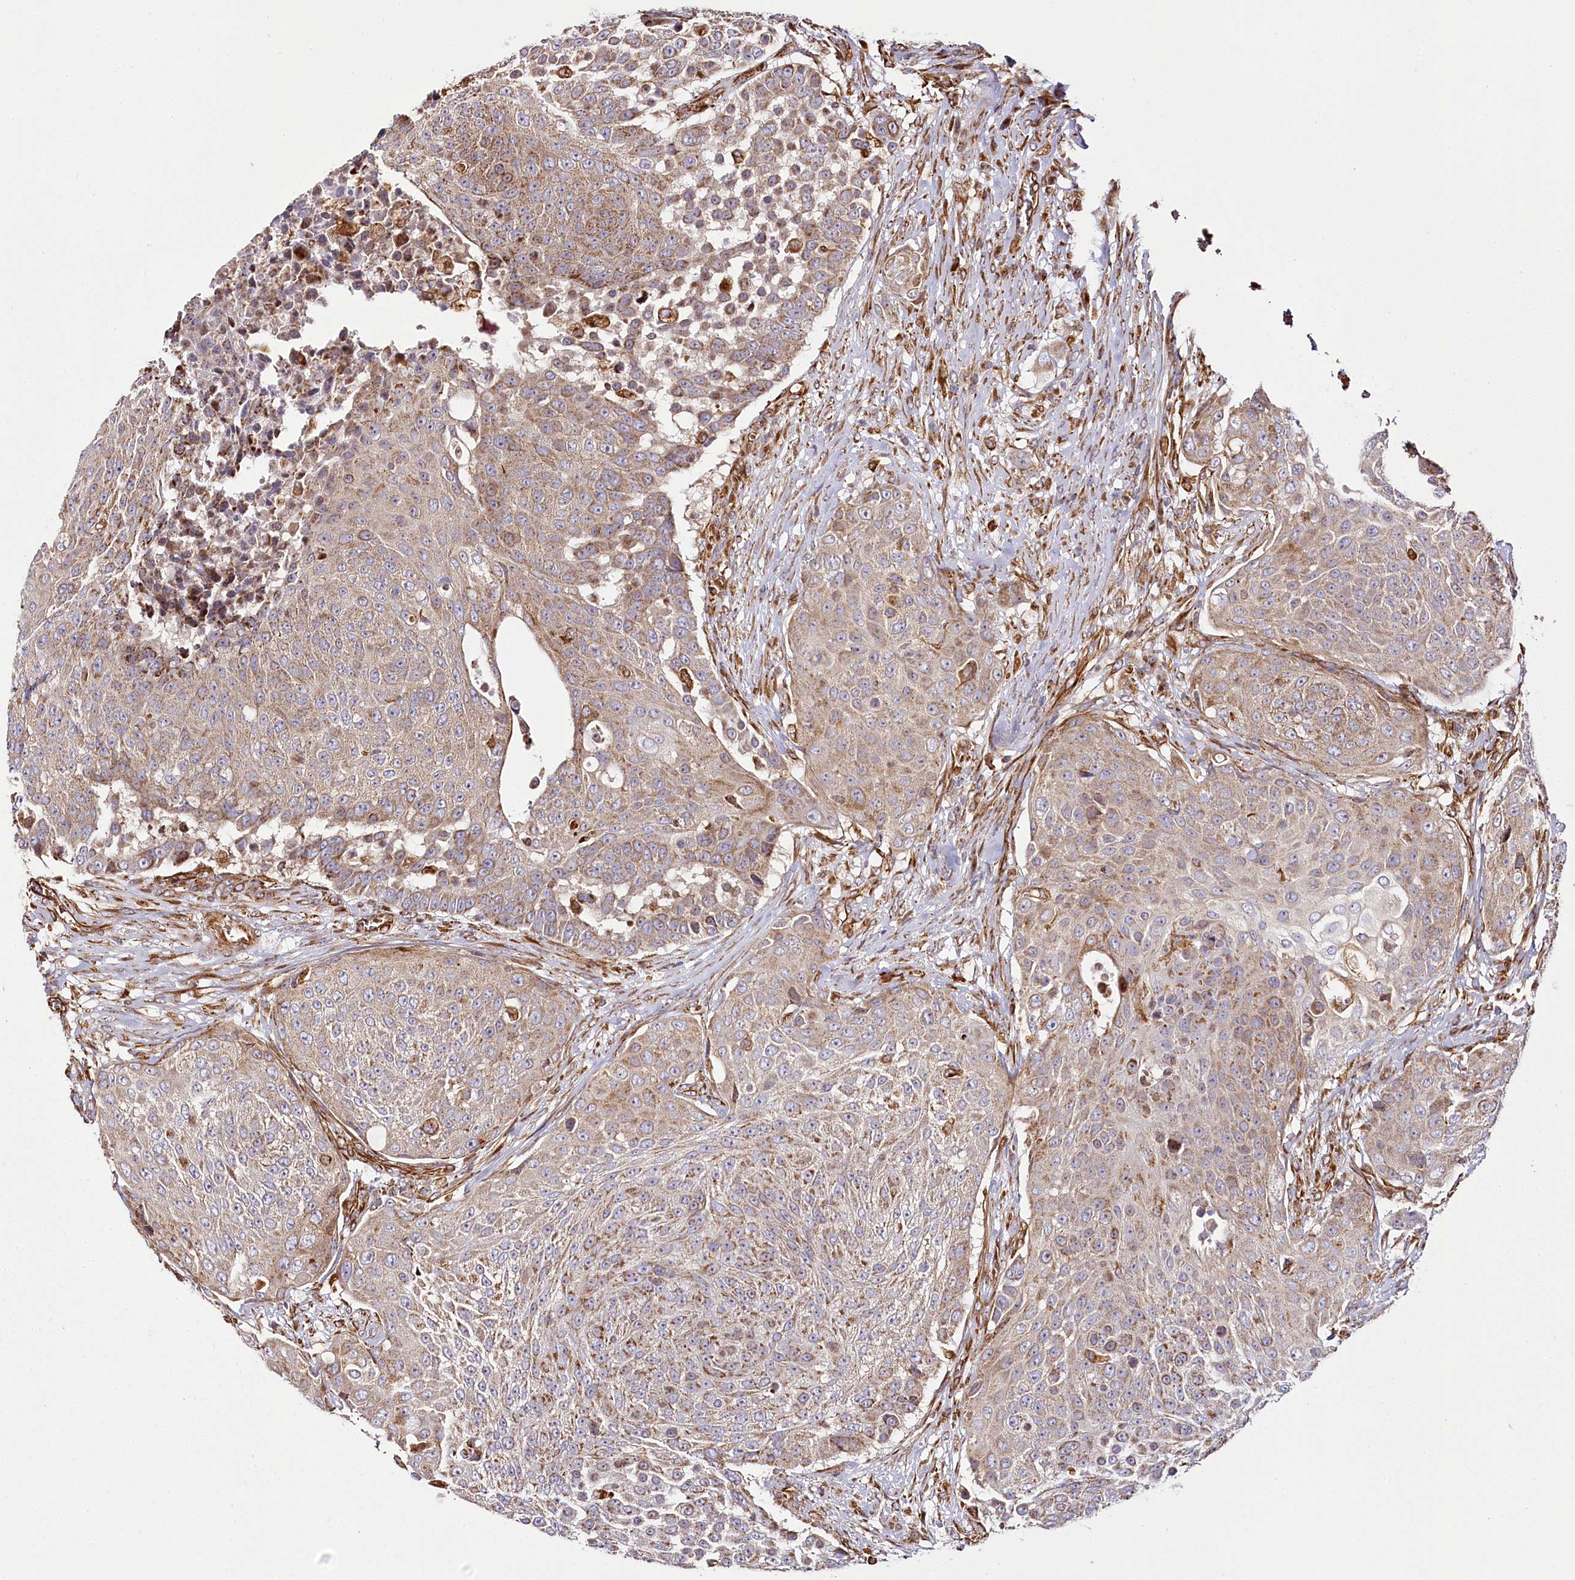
{"staining": {"intensity": "moderate", "quantity": ">75%", "location": "cytoplasmic/membranous"}, "tissue": "urothelial cancer", "cell_type": "Tumor cells", "image_type": "cancer", "snomed": [{"axis": "morphology", "description": "Urothelial carcinoma, High grade"}, {"axis": "topography", "description": "Urinary bladder"}], "caption": "A high-resolution micrograph shows IHC staining of high-grade urothelial carcinoma, which exhibits moderate cytoplasmic/membranous positivity in about >75% of tumor cells.", "gene": "THUMPD3", "patient": {"sex": "female", "age": 63}}